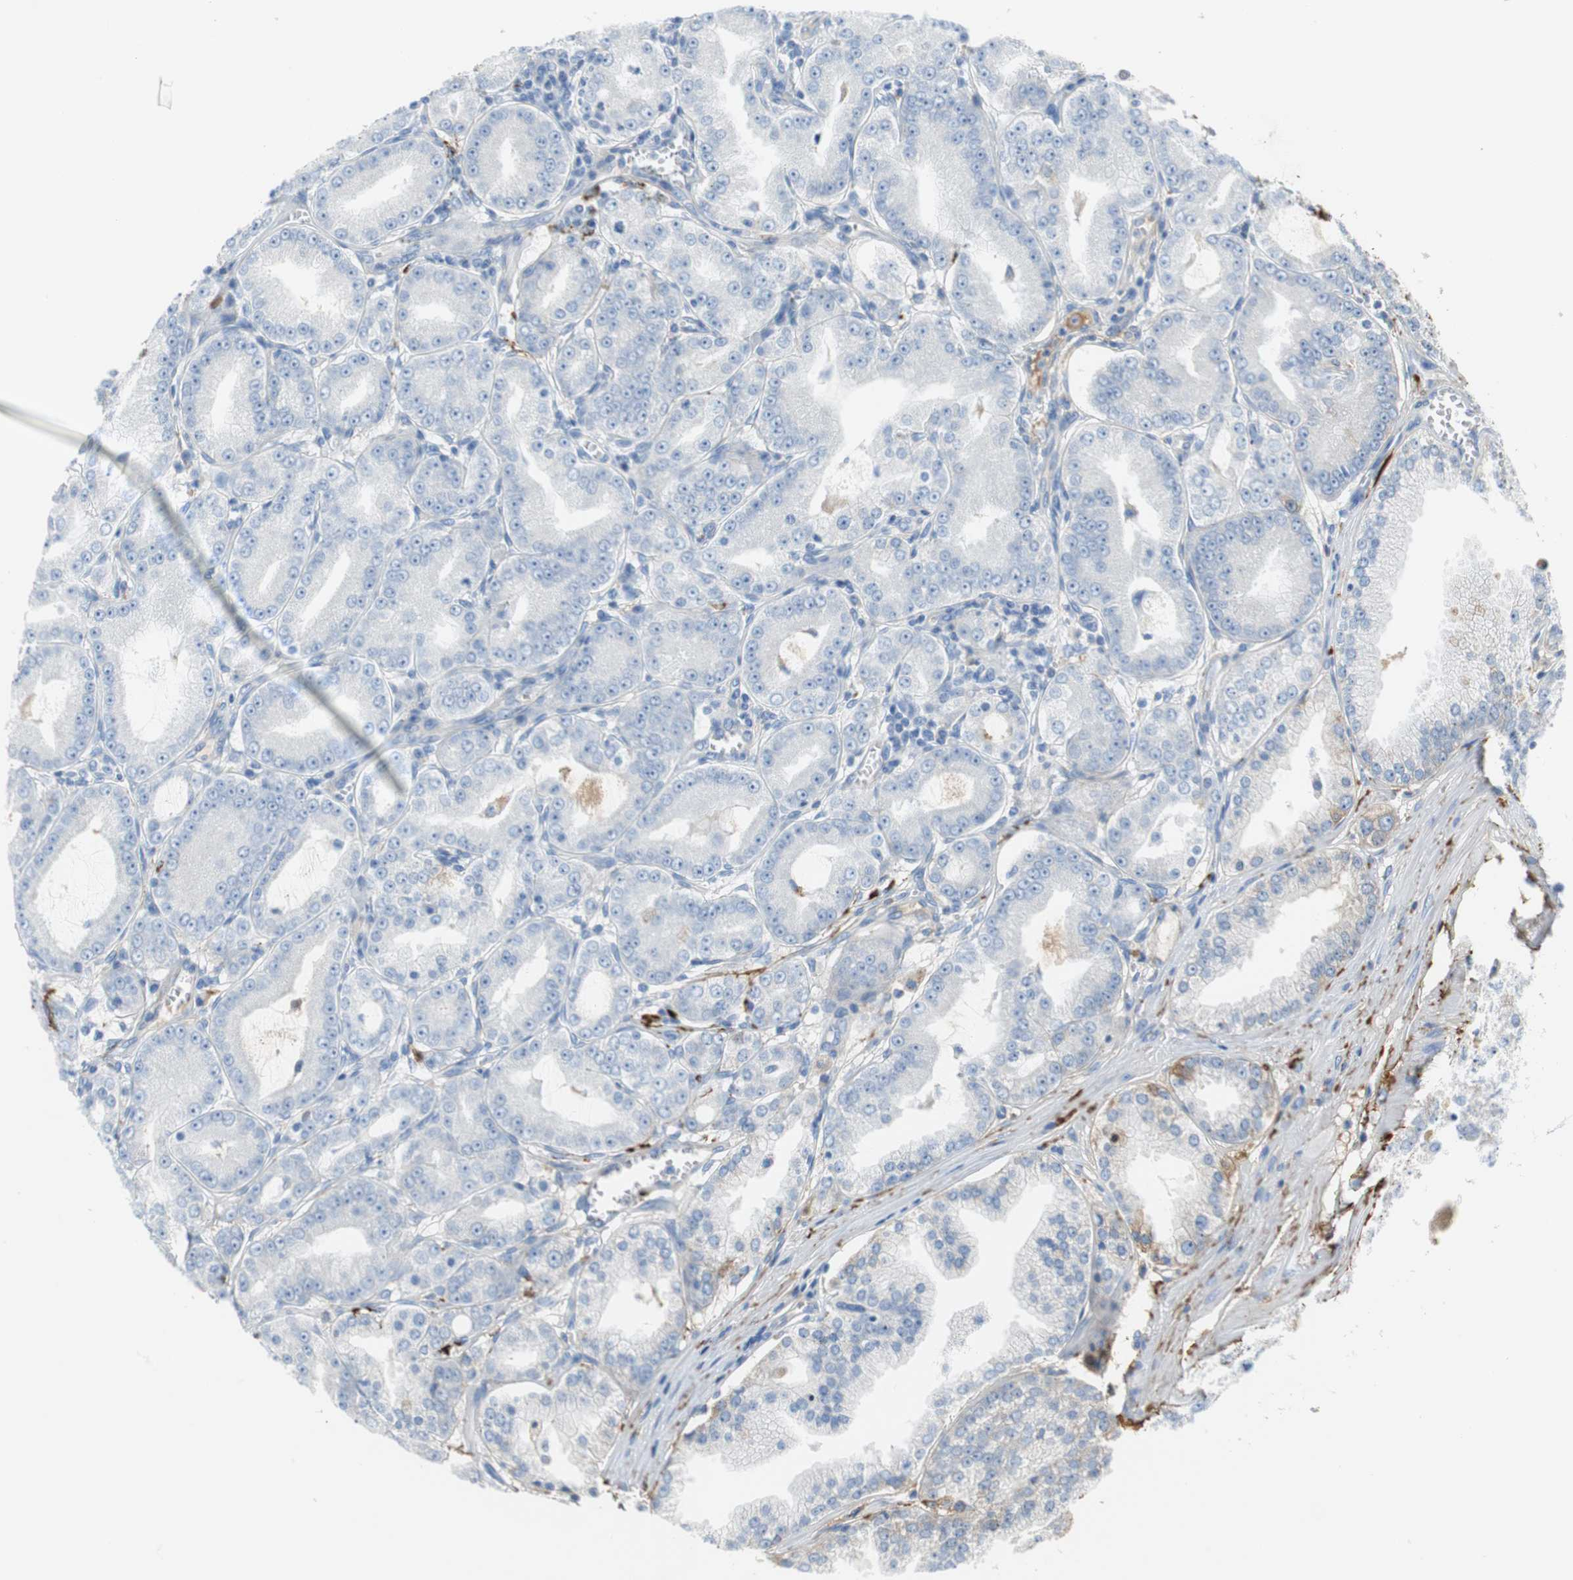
{"staining": {"intensity": "weak", "quantity": "25%-75%", "location": "cytoplasmic/membranous"}, "tissue": "prostate cancer", "cell_type": "Tumor cells", "image_type": "cancer", "snomed": [{"axis": "morphology", "description": "Adenocarcinoma, High grade"}, {"axis": "topography", "description": "Prostate"}], "caption": "DAB (3,3'-diaminobenzidine) immunohistochemical staining of human high-grade adenocarcinoma (prostate) reveals weak cytoplasmic/membranous protein expression in approximately 25%-75% of tumor cells.", "gene": "APCS", "patient": {"sex": "male", "age": 61}}